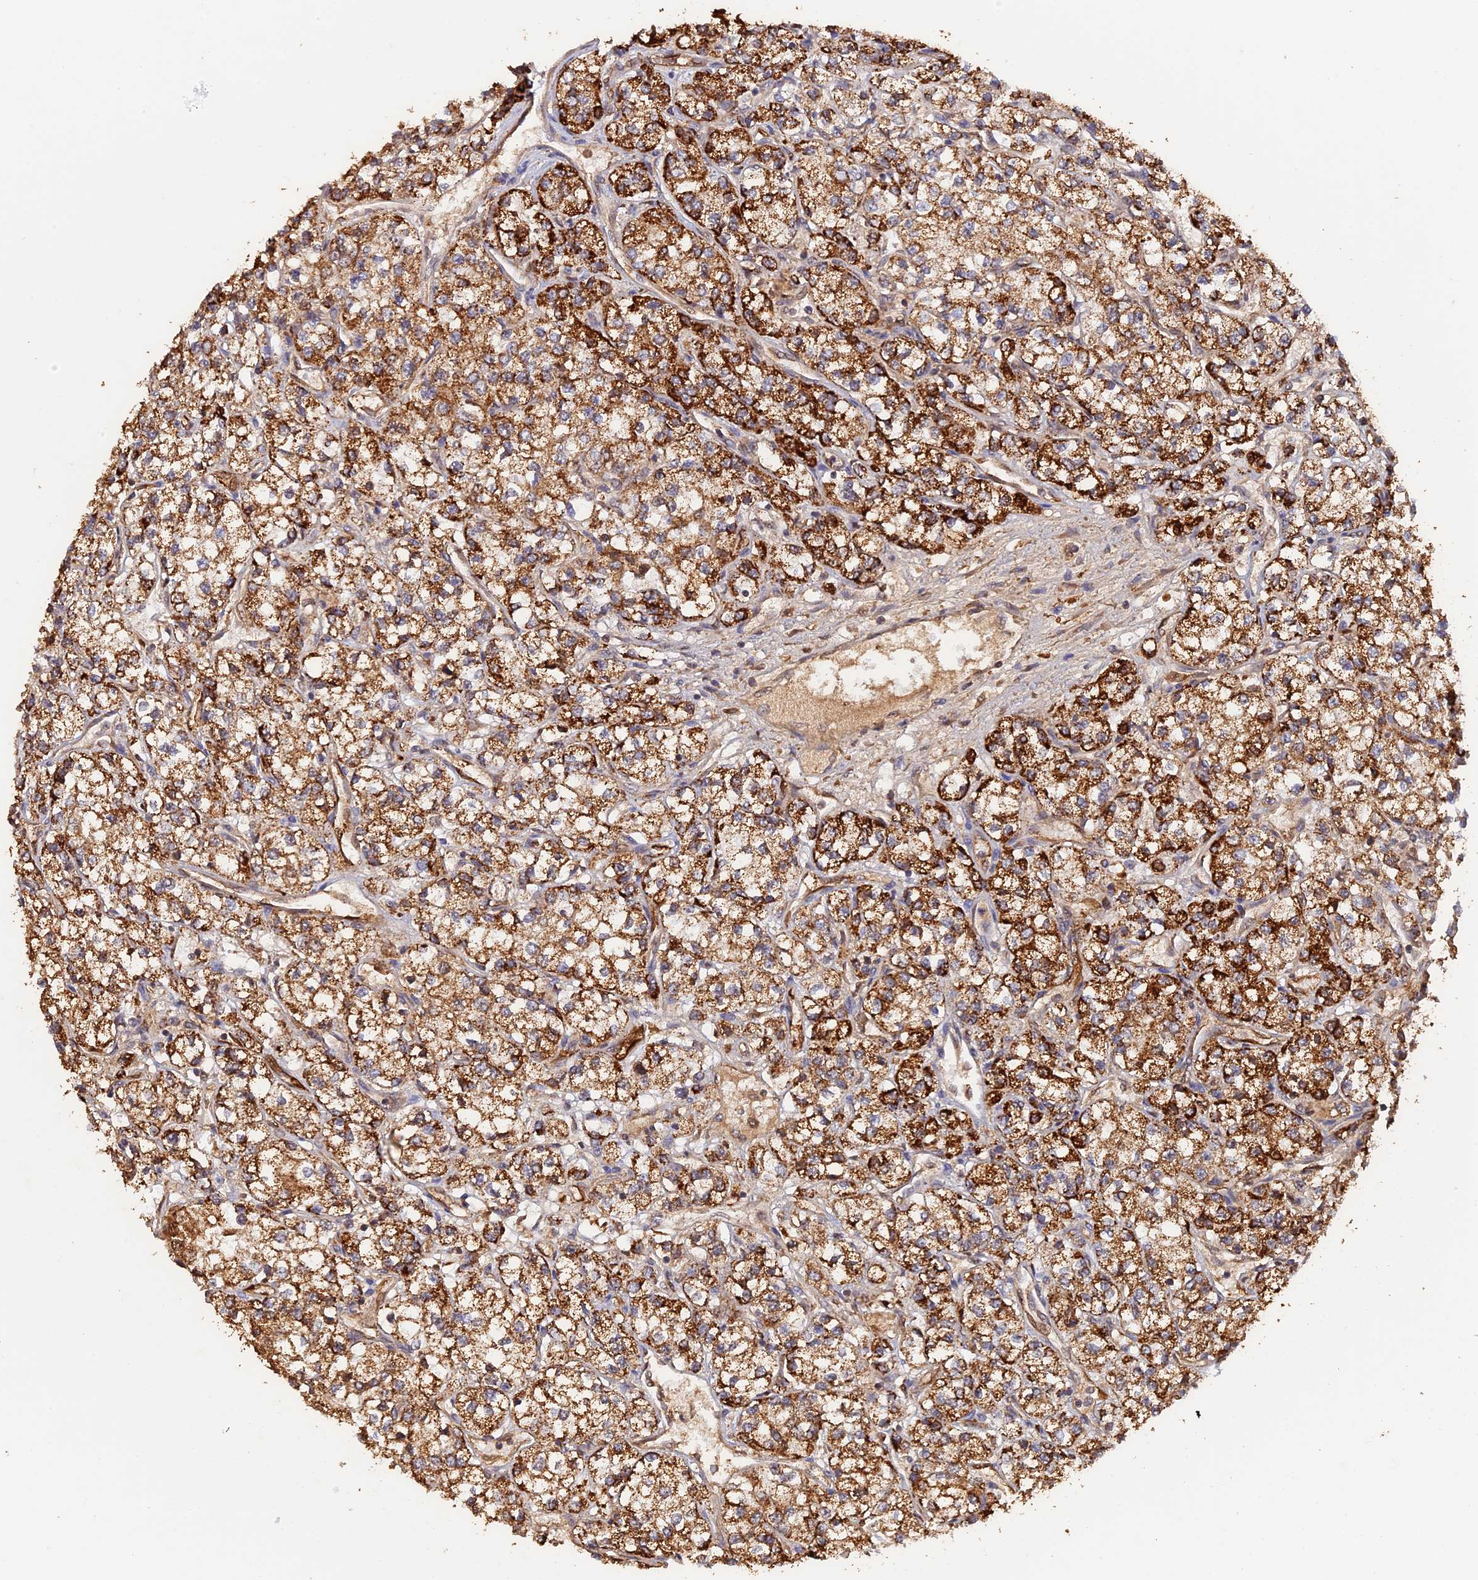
{"staining": {"intensity": "strong", "quantity": ">75%", "location": "cytoplasmic/membranous"}, "tissue": "renal cancer", "cell_type": "Tumor cells", "image_type": "cancer", "snomed": [{"axis": "morphology", "description": "Adenocarcinoma, NOS"}, {"axis": "topography", "description": "Kidney"}], "caption": "DAB immunohistochemical staining of renal cancer demonstrates strong cytoplasmic/membranous protein staining in approximately >75% of tumor cells.", "gene": "FAM210B", "patient": {"sex": "male", "age": 80}}